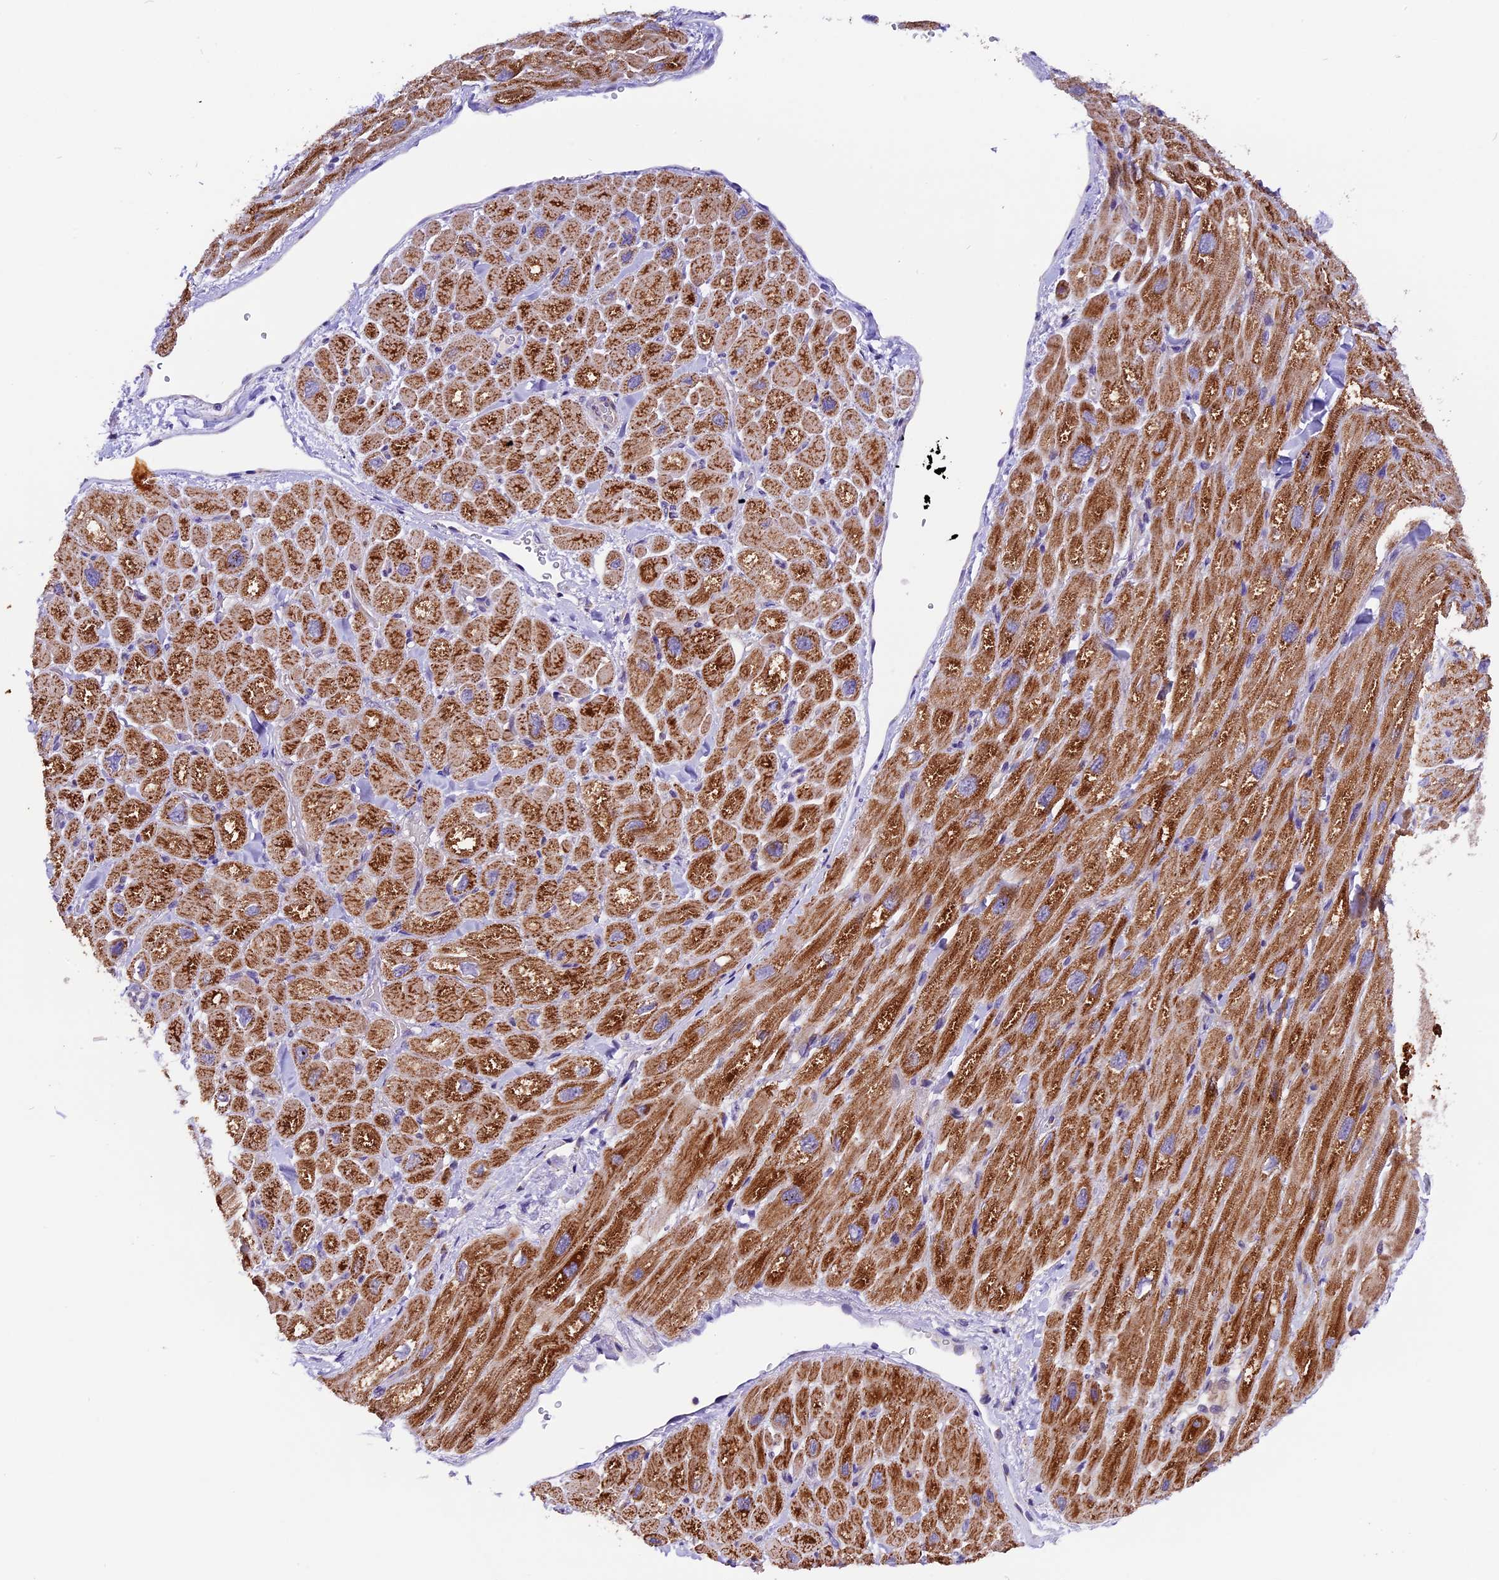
{"staining": {"intensity": "moderate", "quantity": ">75%", "location": "cytoplasmic/membranous"}, "tissue": "heart muscle", "cell_type": "Cardiomyocytes", "image_type": "normal", "snomed": [{"axis": "morphology", "description": "Normal tissue, NOS"}, {"axis": "topography", "description": "Heart"}], "caption": "Cardiomyocytes exhibit medium levels of moderate cytoplasmic/membranous staining in about >75% of cells in unremarkable heart muscle. The staining is performed using DAB brown chromogen to label protein expression. The nuclei are counter-stained blue using hematoxylin.", "gene": "DDX28", "patient": {"sex": "male", "age": 65}}